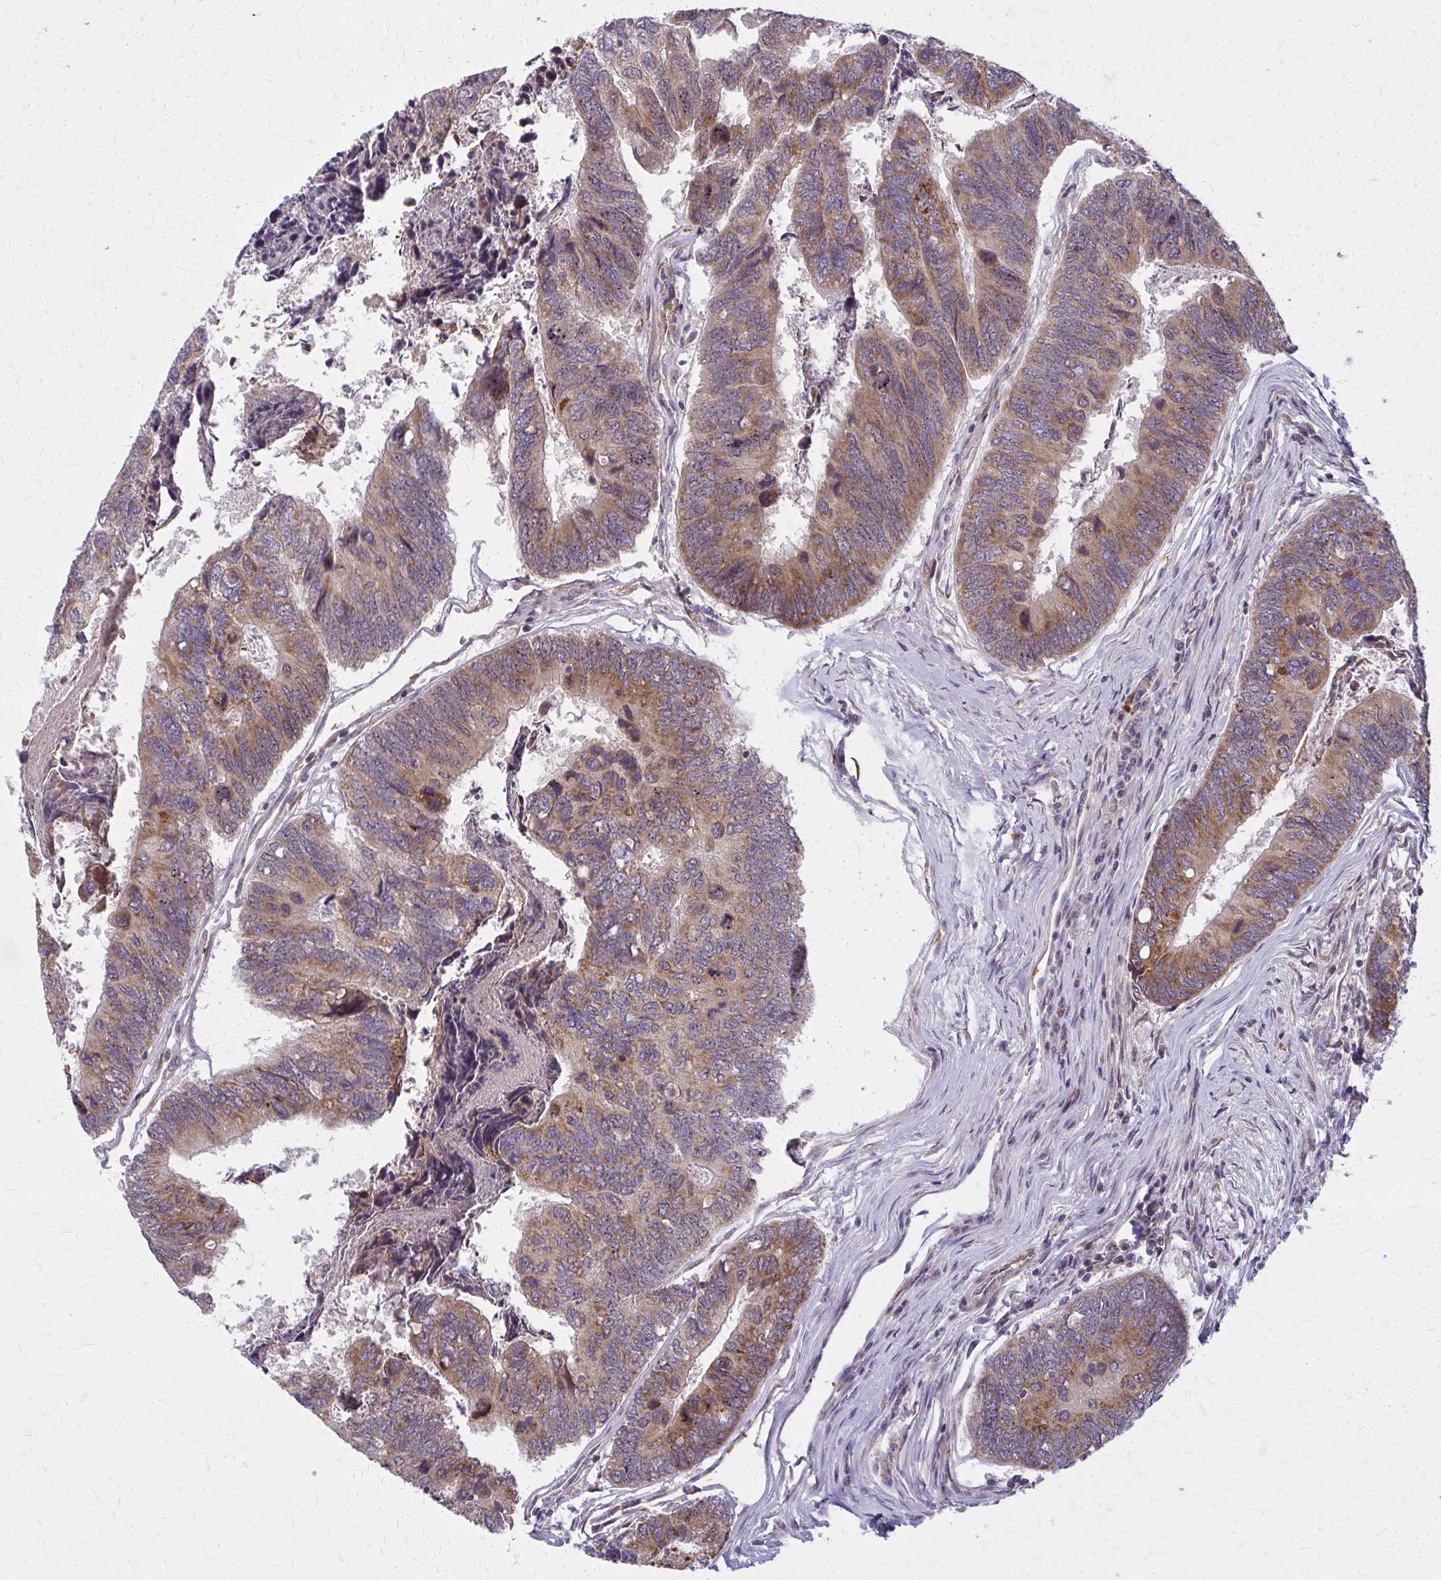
{"staining": {"intensity": "moderate", "quantity": ">75%", "location": "cytoplasmic/membranous"}, "tissue": "colorectal cancer", "cell_type": "Tumor cells", "image_type": "cancer", "snomed": [{"axis": "morphology", "description": "Adenocarcinoma, NOS"}, {"axis": "topography", "description": "Colon"}], "caption": "Immunohistochemistry of human colorectal cancer (adenocarcinoma) demonstrates medium levels of moderate cytoplasmic/membranous positivity in about >75% of tumor cells.", "gene": "MCCC1", "patient": {"sex": "female", "age": 67}}